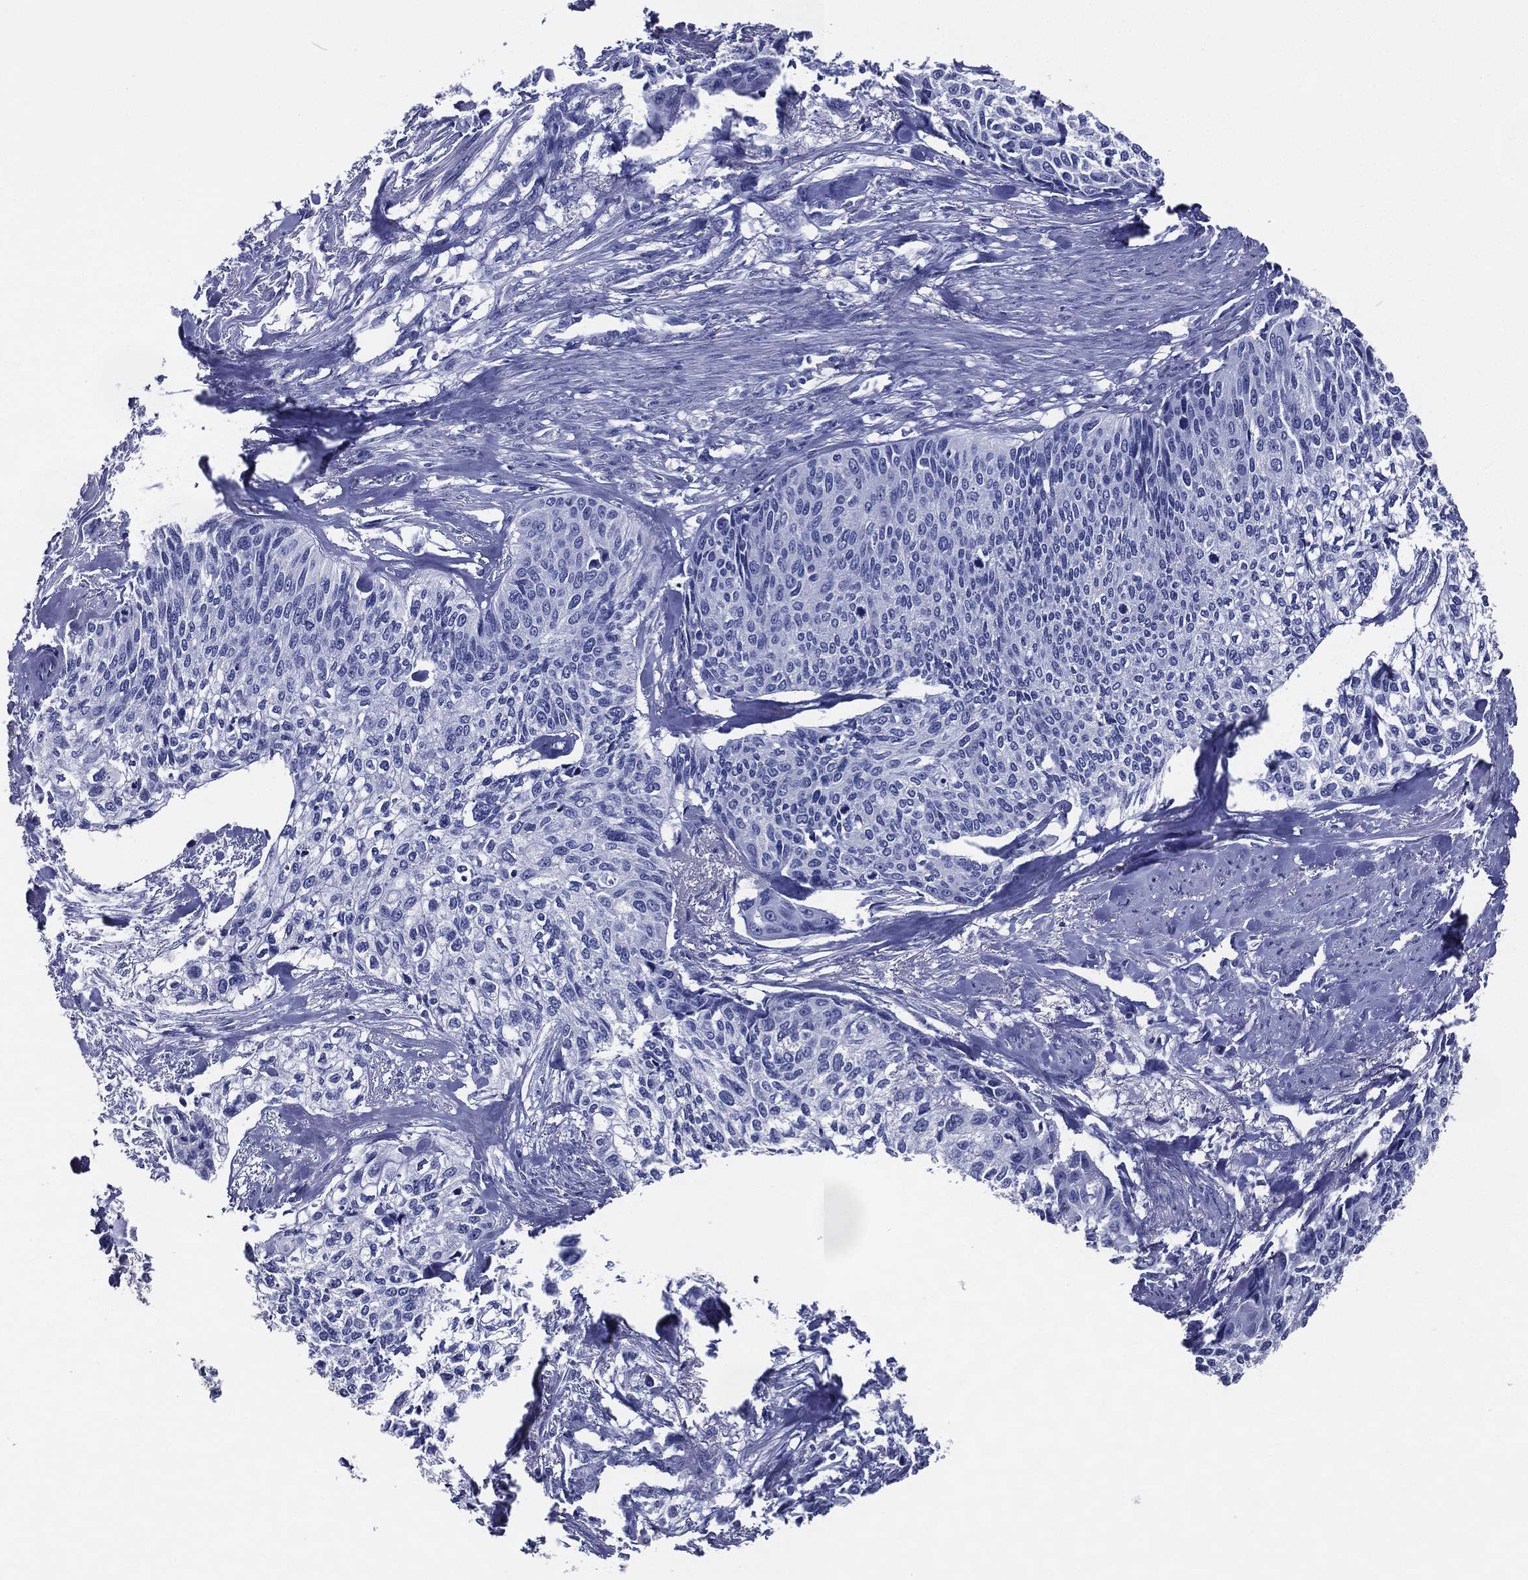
{"staining": {"intensity": "negative", "quantity": "none", "location": "none"}, "tissue": "cervical cancer", "cell_type": "Tumor cells", "image_type": "cancer", "snomed": [{"axis": "morphology", "description": "Squamous cell carcinoma, NOS"}, {"axis": "topography", "description": "Cervix"}], "caption": "Immunohistochemistry (IHC) photomicrograph of human squamous cell carcinoma (cervical) stained for a protein (brown), which exhibits no expression in tumor cells.", "gene": "ACE2", "patient": {"sex": "female", "age": 58}}